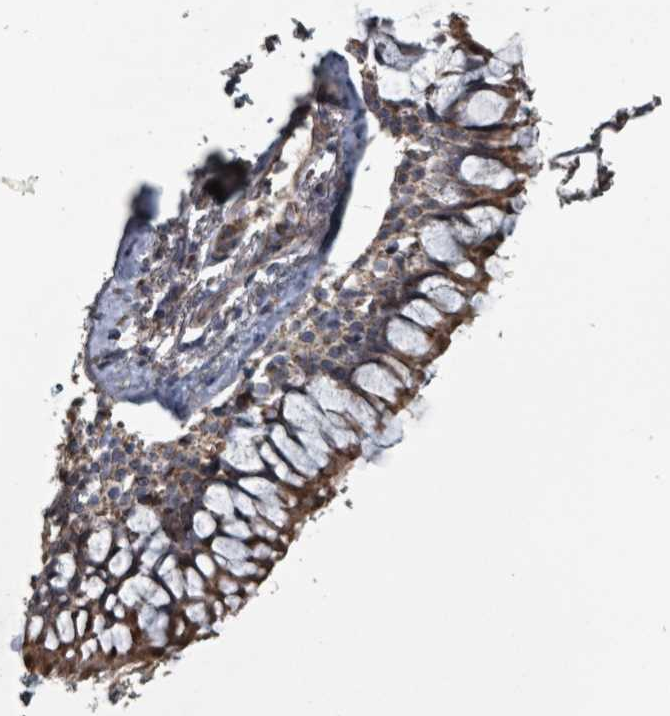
{"staining": {"intensity": "strong", "quantity": ">75%", "location": "cytoplasmic/membranous"}, "tissue": "bronchus", "cell_type": "Respiratory epithelial cells", "image_type": "normal", "snomed": [{"axis": "morphology", "description": "Normal tissue, NOS"}, {"axis": "topography", "description": "Bronchus"}], "caption": "Human bronchus stained with a brown dye displays strong cytoplasmic/membranous positive staining in about >75% of respiratory epithelial cells.", "gene": "MRPL4", "patient": {"sex": "male", "age": 70}}